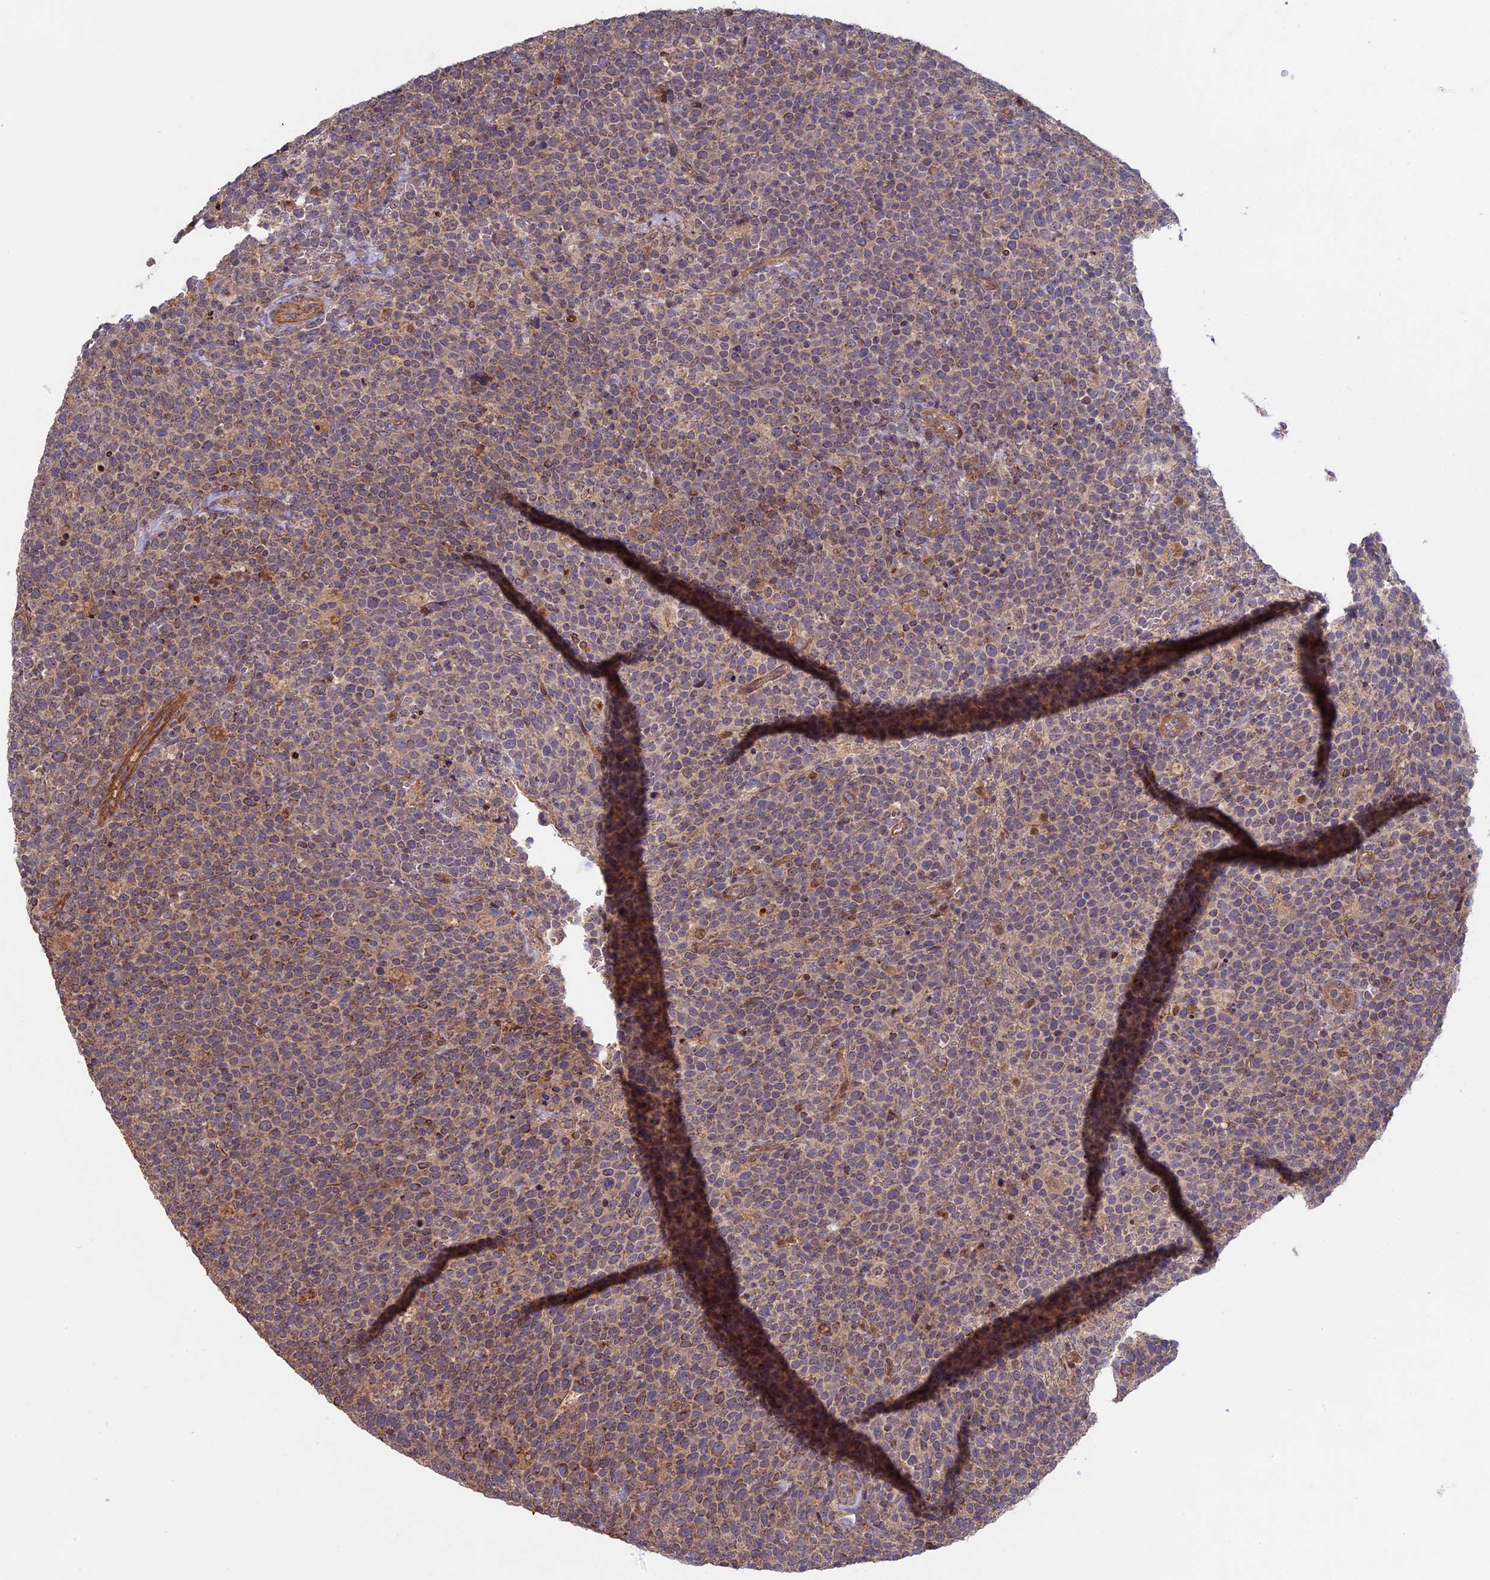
{"staining": {"intensity": "weak", "quantity": ">75%", "location": "cytoplasmic/membranous"}, "tissue": "lymphoma", "cell_type": "Tumor cells", "image_type": "cancer", "snomed": [{"axis": "morphology", "description": "Malignant lymphoma, non-Hodgkin's type, High grade"}, {"axis": "topography", "description": "Lymph node"}], "caption": "This image demonstrates immunohistochemistry (IHC) staining of malignant lymphoma, non-Hodgkin's type (high-grade), with low weak cytoplasmic/membranous expression in approximately >75% of tumor cells.", "gene": "FERMT1", "patient": {"sex": "male", "age": 61}}